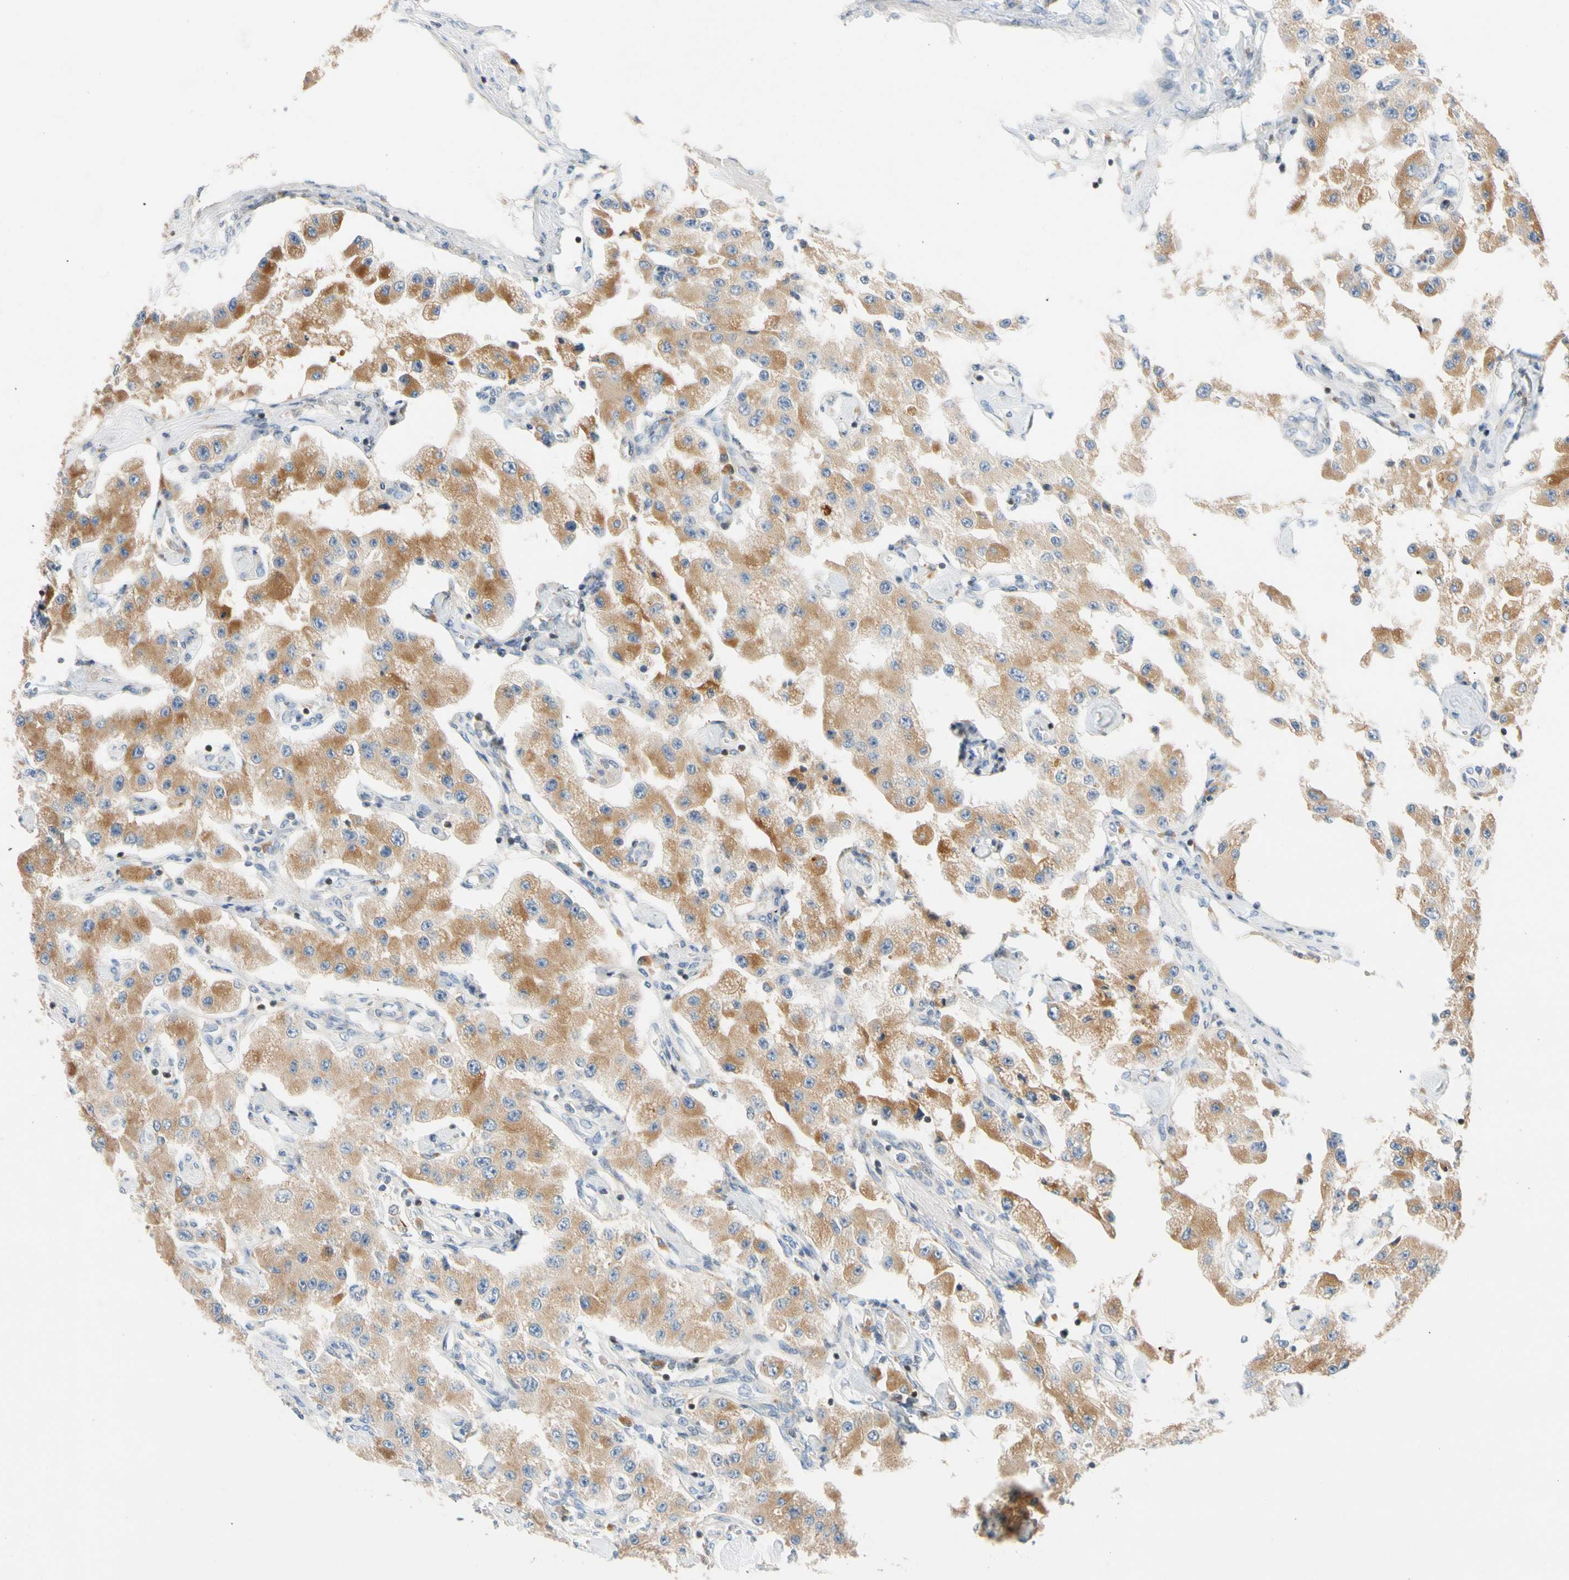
{"staining": {"intensity": "moderate", "quantity": ">75%", "location": "cytoplasmic/membranous"}, "tissue": "carcinoid", "cell_type": "Tumor cells", "image_type": "cancer", "snomed": [{"axis": "morphology", "description": "Carcinoid, malignant, NOS"}, {"axis": "topography", "description": "Pancreas"}], "caption": "IHC photomicrograph of carcinoid (malignant) stained for a protein (brown), which reveals medium levels of moderate cytoplasmic/membranous positivity in about >75% of tumor cells.", "gene": "SP140", "patient": {"sex": "male", "age": 41}}